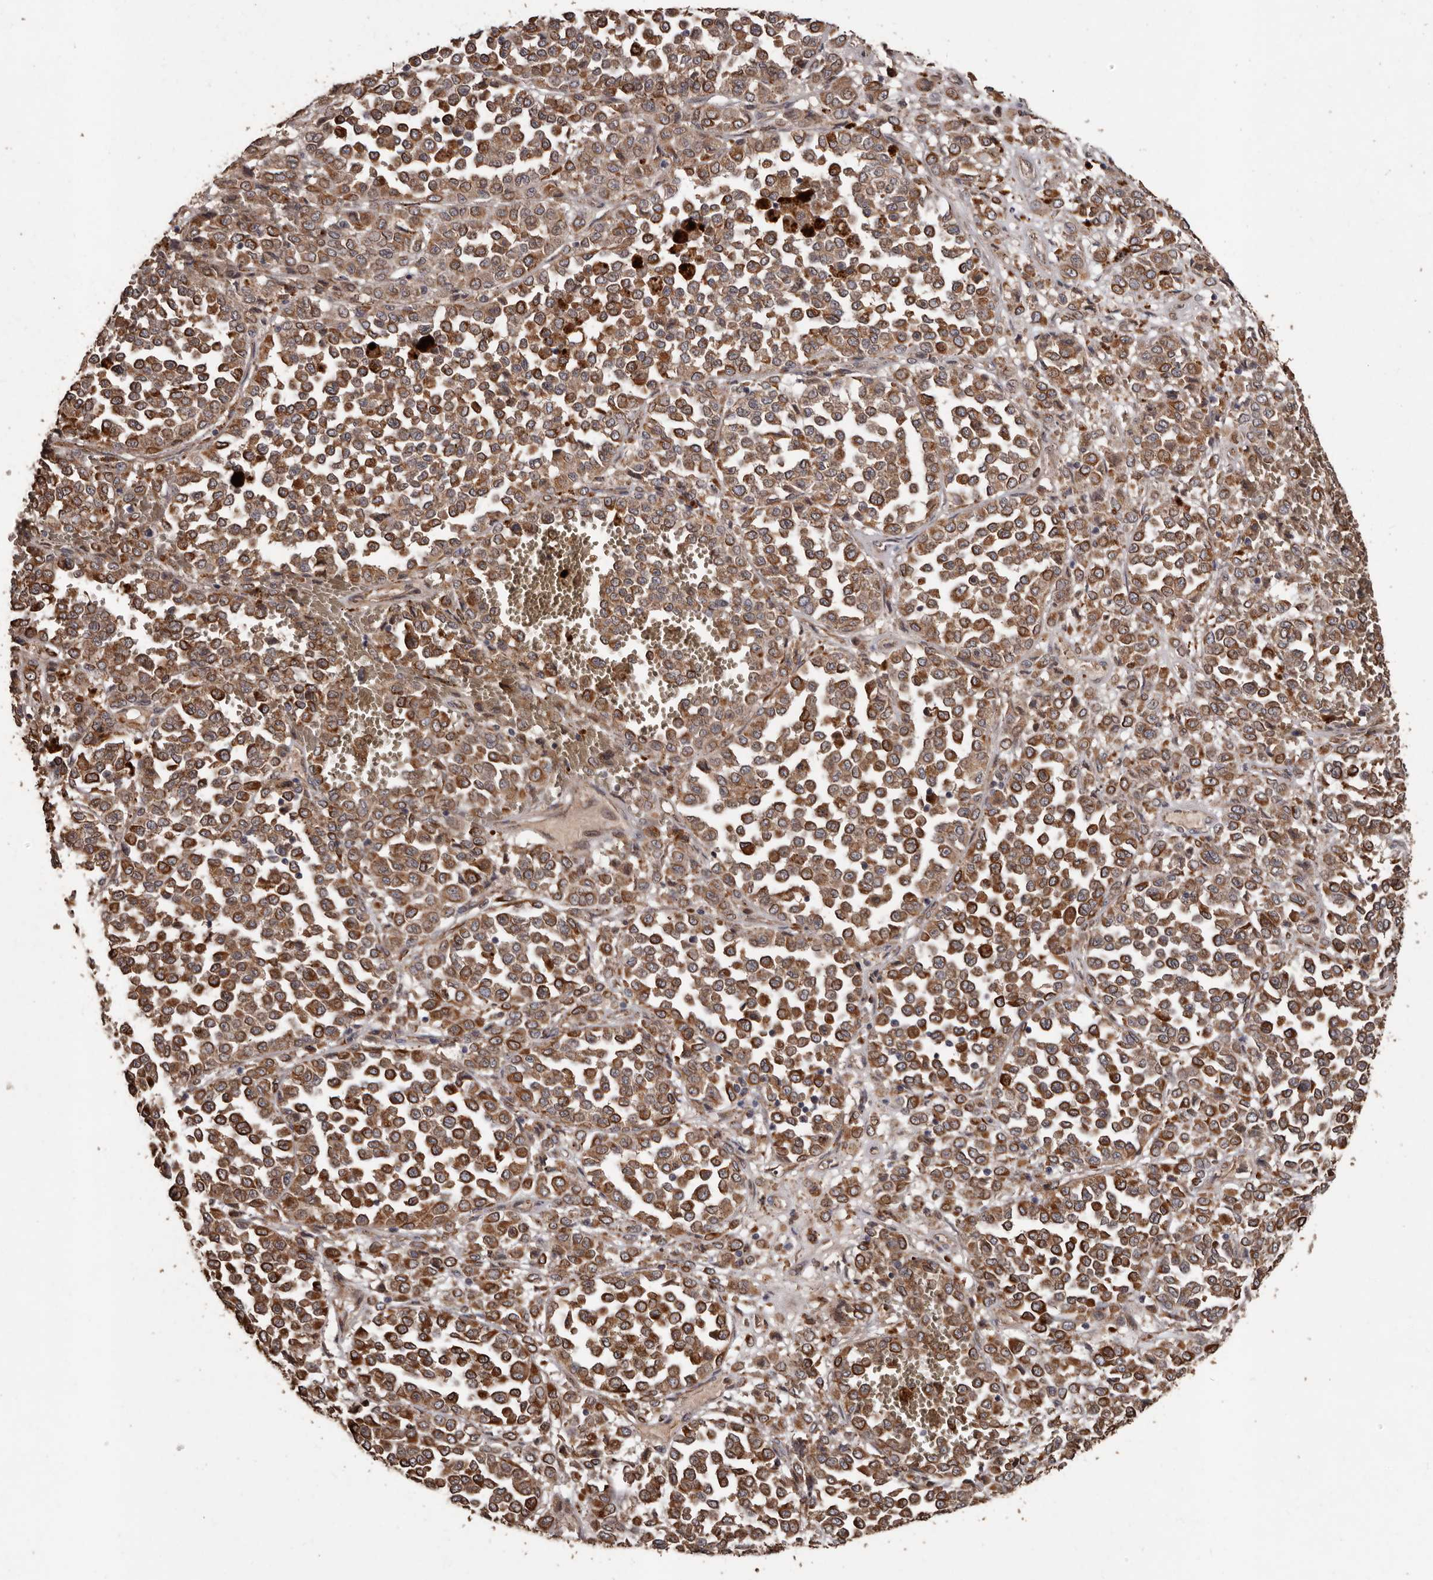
{"staining": {"intensity": "moderate", "quantity": ">75%", "location": "cytoplasmic/membranous"}, "tissue": "melanoma", "cell_type": "Tumor cells", "image_type": "cancer", "snomed": [{"axis": "morphology", "description": "Malignant melanoma, Metastatic site"}, {"axis": "topography", "description": "Pancreas"}], "caption": "Brown immunohistochemical staining in human melanoma exhibits moderate cytoplasmic/membranous positivity in about >75% of tumor cells. The staining was performed using DAB, with brown indicating positive protein expression. Nuclei are stained blue with hematoxylin.", "gene": "BRAT1", "patient": {"sex": "female", "age": 30}}